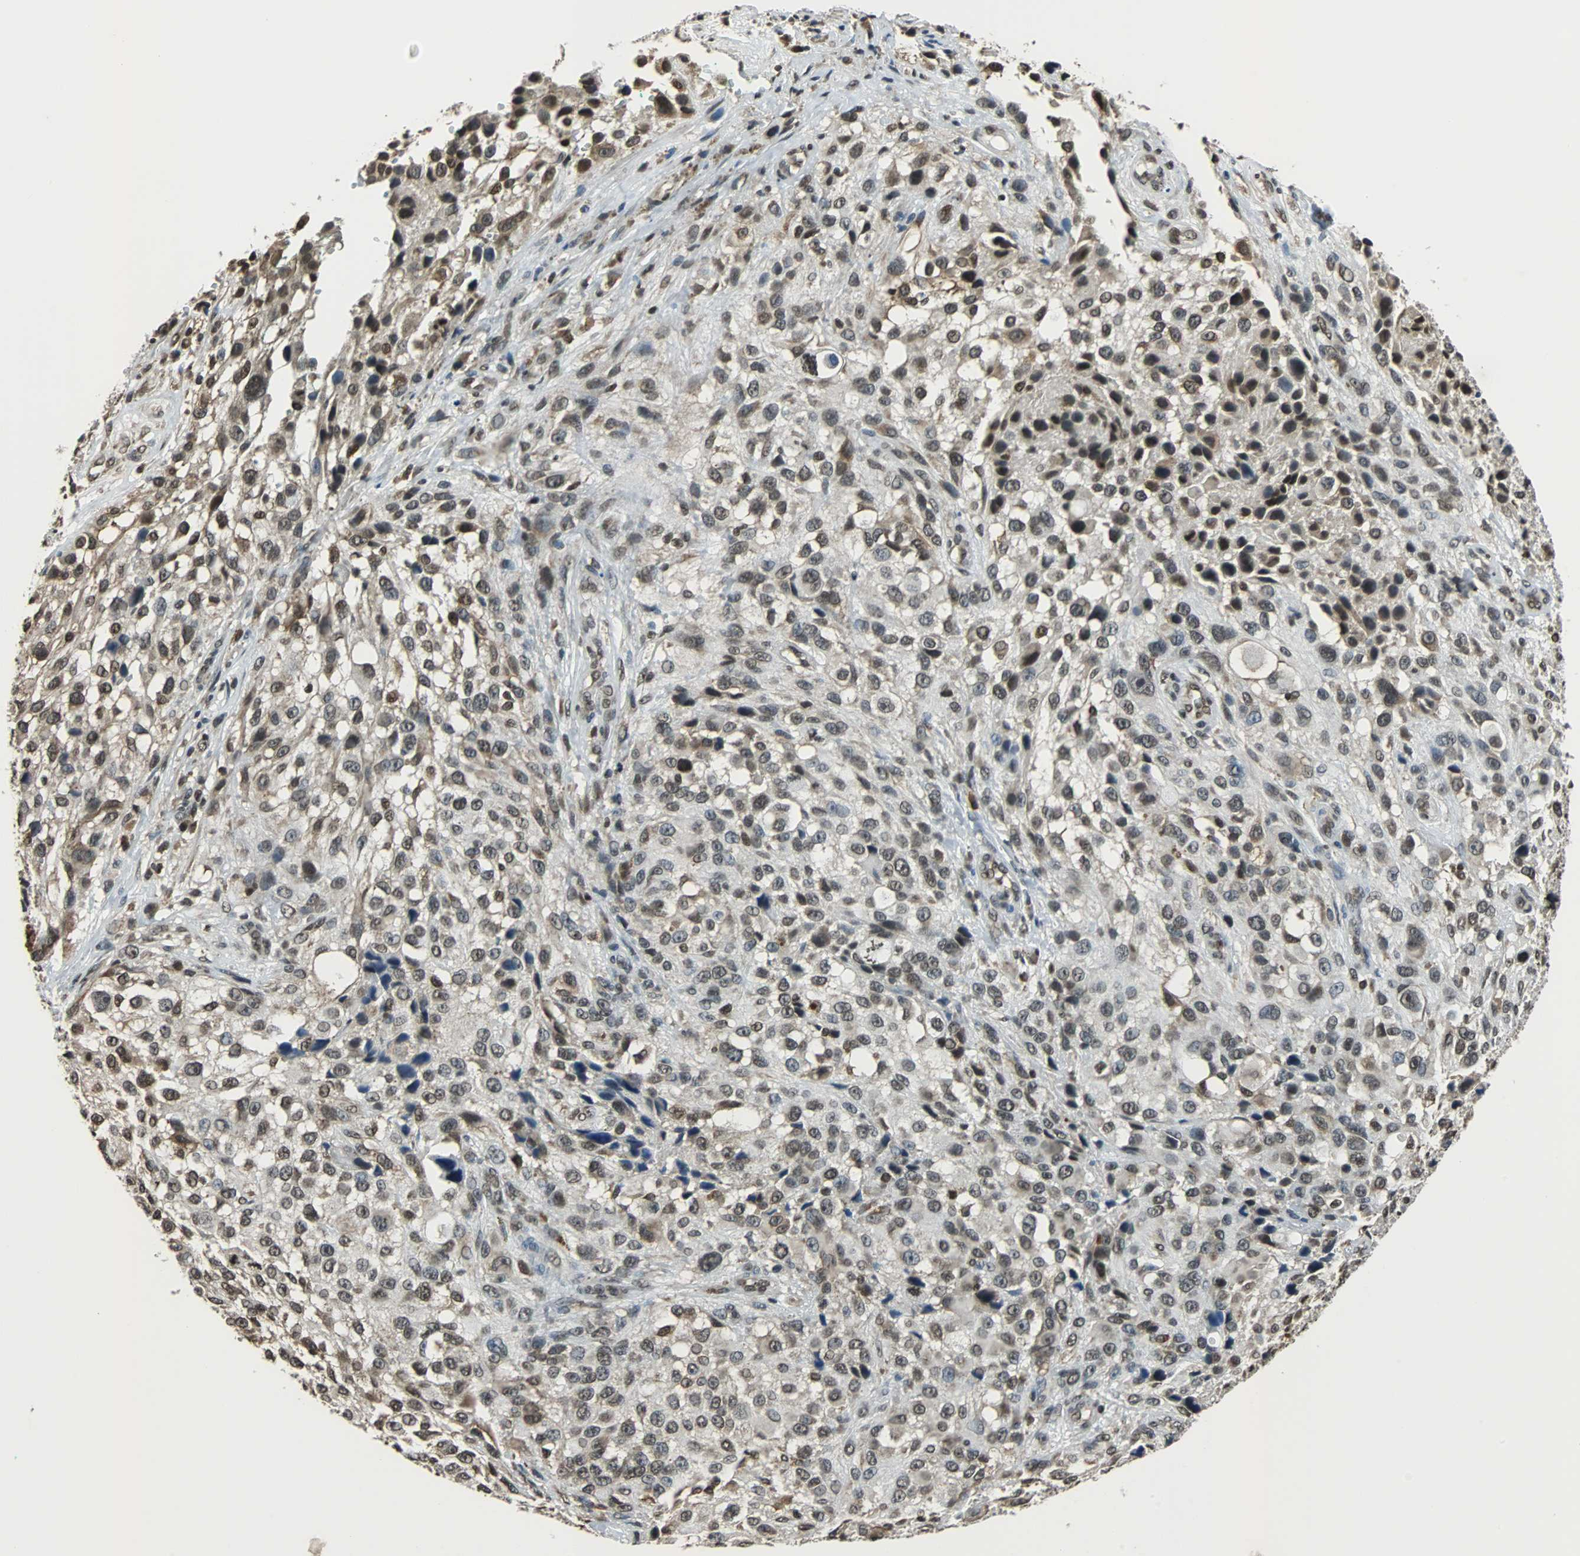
{"staining": {"intensity": "moderate", "quantity": ">75%", "location": "cytoplasmic/membranous,nuclear"}, "tissue": "melanoma", "cell_type": "Tumor cells", "image_type": "cancer", "snomed": [{"axis": "morphology", "description": "Necrosis, NOS"}, {"axis": "morphology", "description": "Malignant melanoma, NOS"}, {"axis": "topography", "description": "Skin"}], "caption": "An IHC image of tumor tissue is shown. Protein staining in brown shows moderate cytoplasmic/membranous and nuclear positivity in melanoma within tumor cells. Immunohistochemistry (ihc) stains the protein in brown and the nuclei are stained blue.", "gene": "REST", "patient": {"sex": "female", "age": 87}}